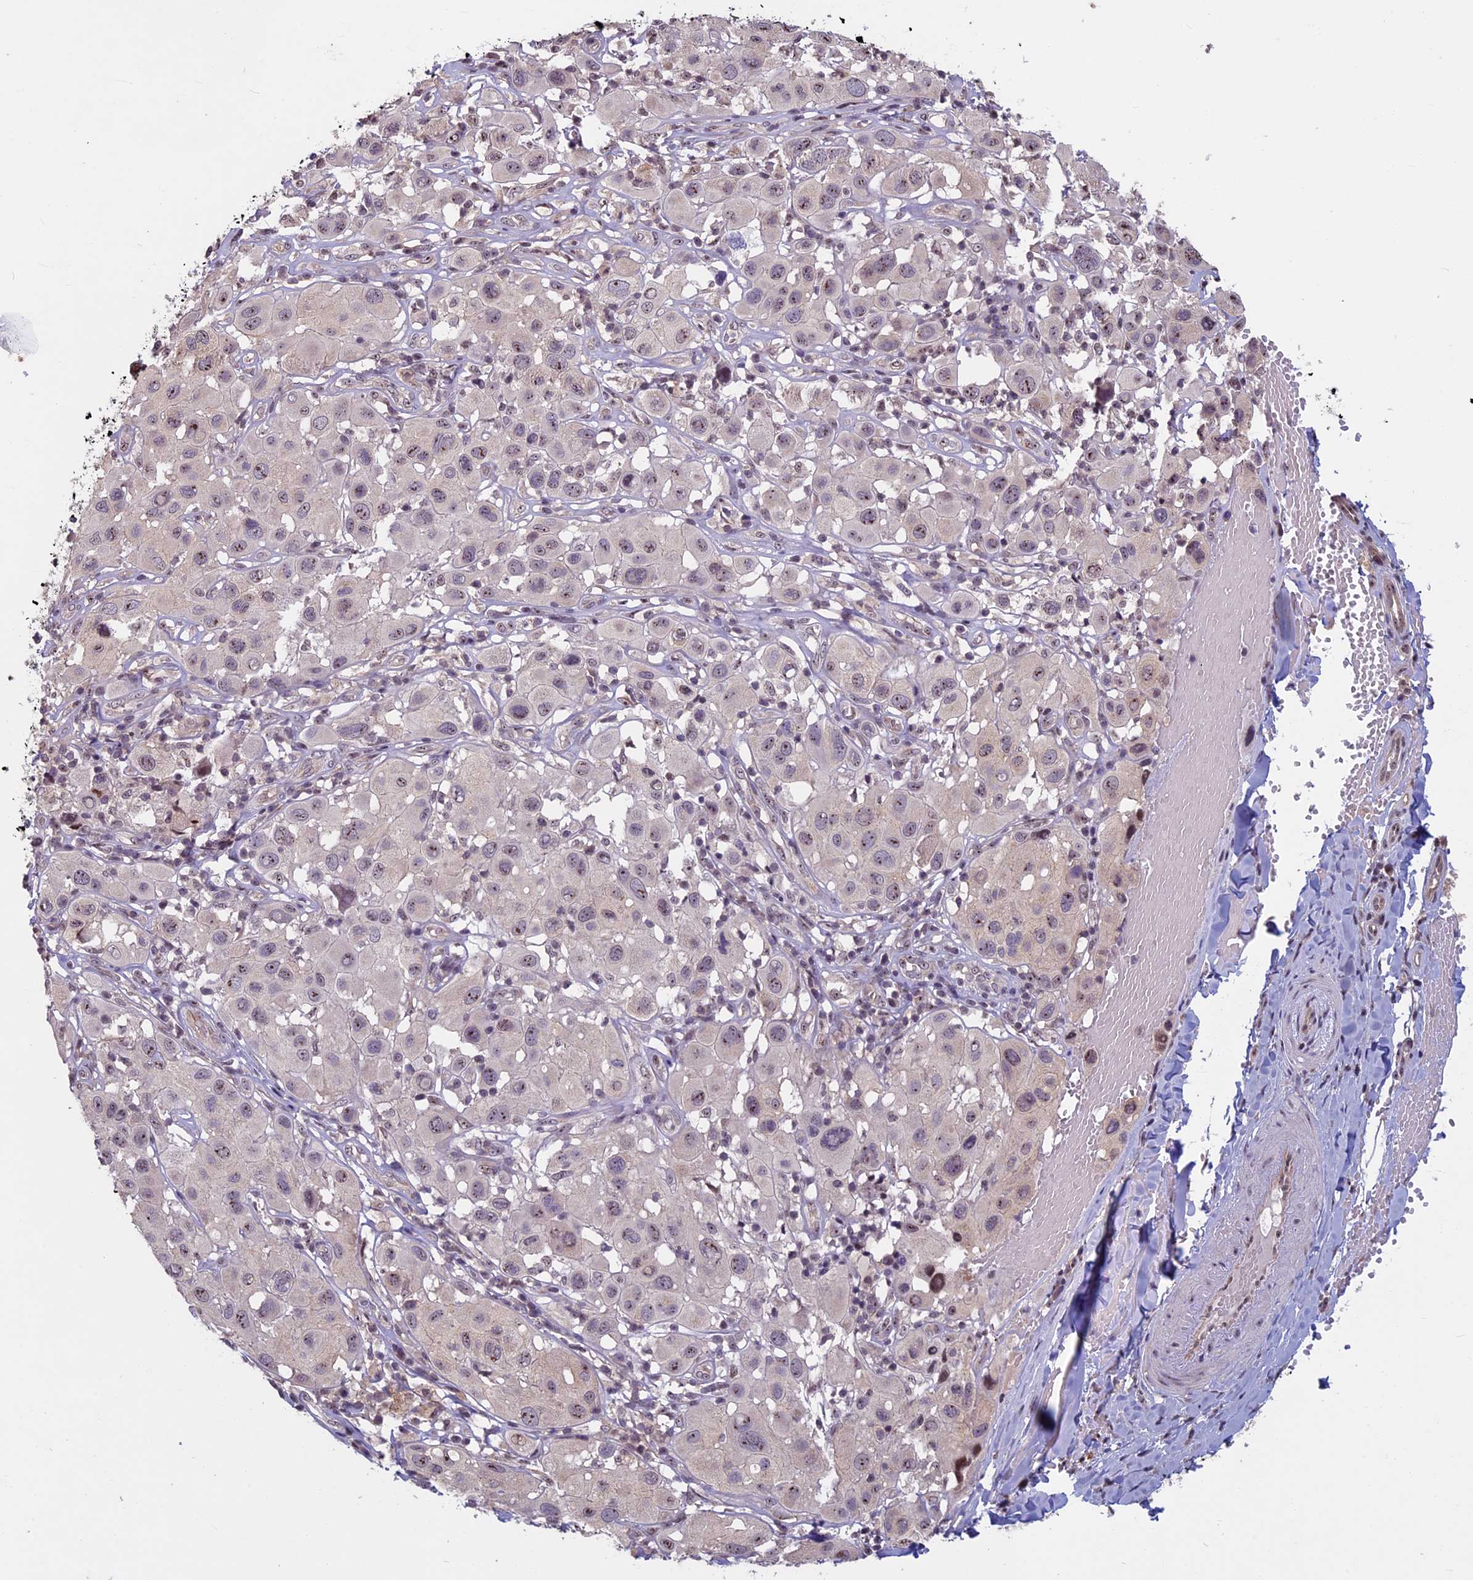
{"staining": {"intensity": "weak", "quantity": "25%-75%", "location": "nuclear"}, "tissue": "melanoma", "cell_type": "Tumor cells", "image_type": "cancer", "snomed": [{"axis": "morphology", "description": "Malignant melanoma, Metastatic site"}, {"axis": "topography", "description": "Skin"}], "caption": "Protein expression analysis of malignant melanoma (metastatic site) displays weak nuclear staining in about 25%-75% of tumor cells. (IHC, brightfield microscopy, high magnification).", "gene": "SPIRE1", "patient": {"sex": "male", "age": 41}}